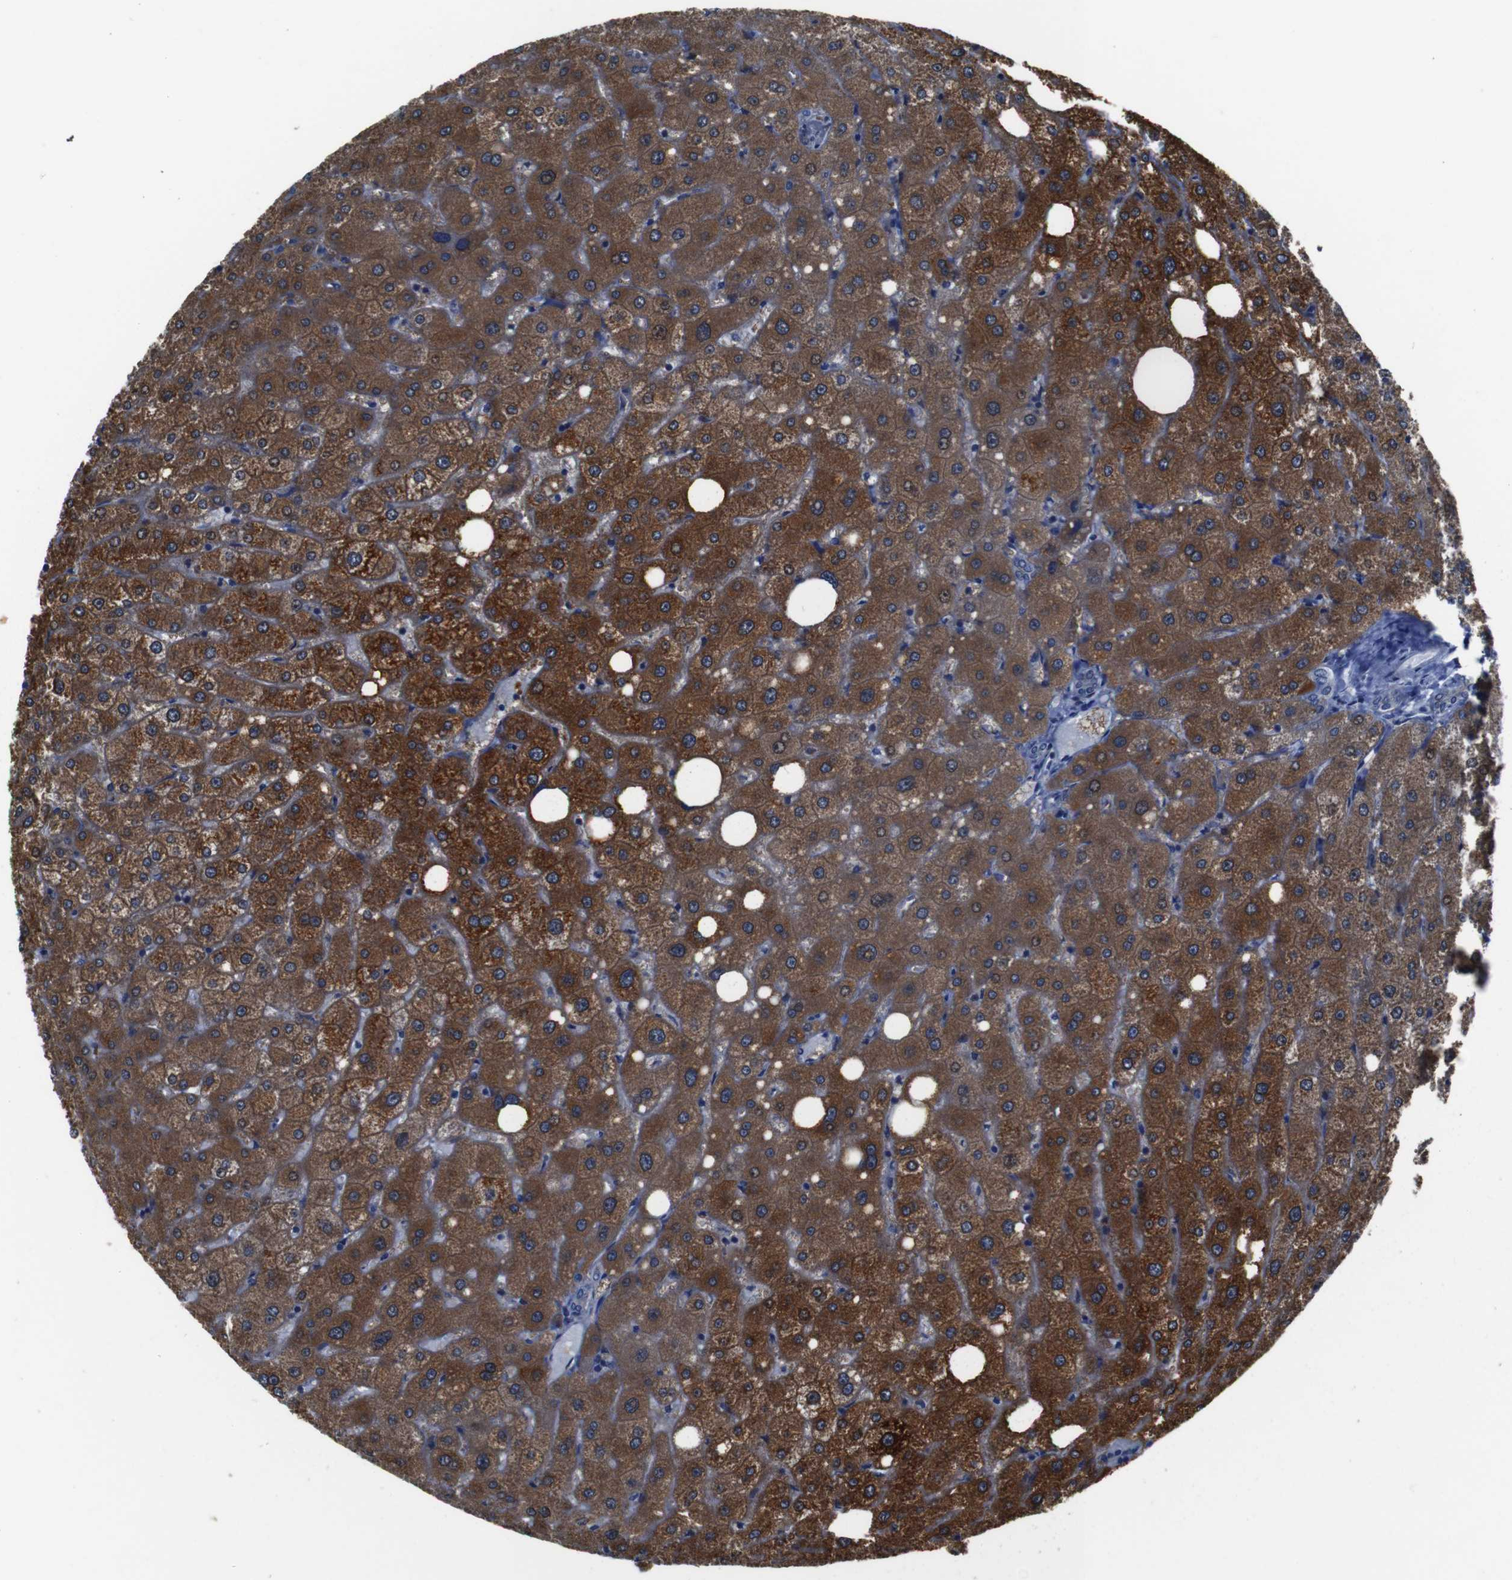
{"staining": {"intensity": "negative", "quantity": "none", "location": "none"}, "tissue": "liver", "cell_type": "Cholangiocytes", "image_type": "normal", "snomed": [{"axis": "morphology", "description": "Normal tissue, NOS"}, {"axis": "topography", "description": "Liver"}], "caption": "DAB immunohistochemical staining of benign liver displays no significant positivity in cholangiocytes. (DAB immunohistochemistry, high magnification).", "gene": "SEMA4B", "patient": {"sex": "male", "age": 73}}